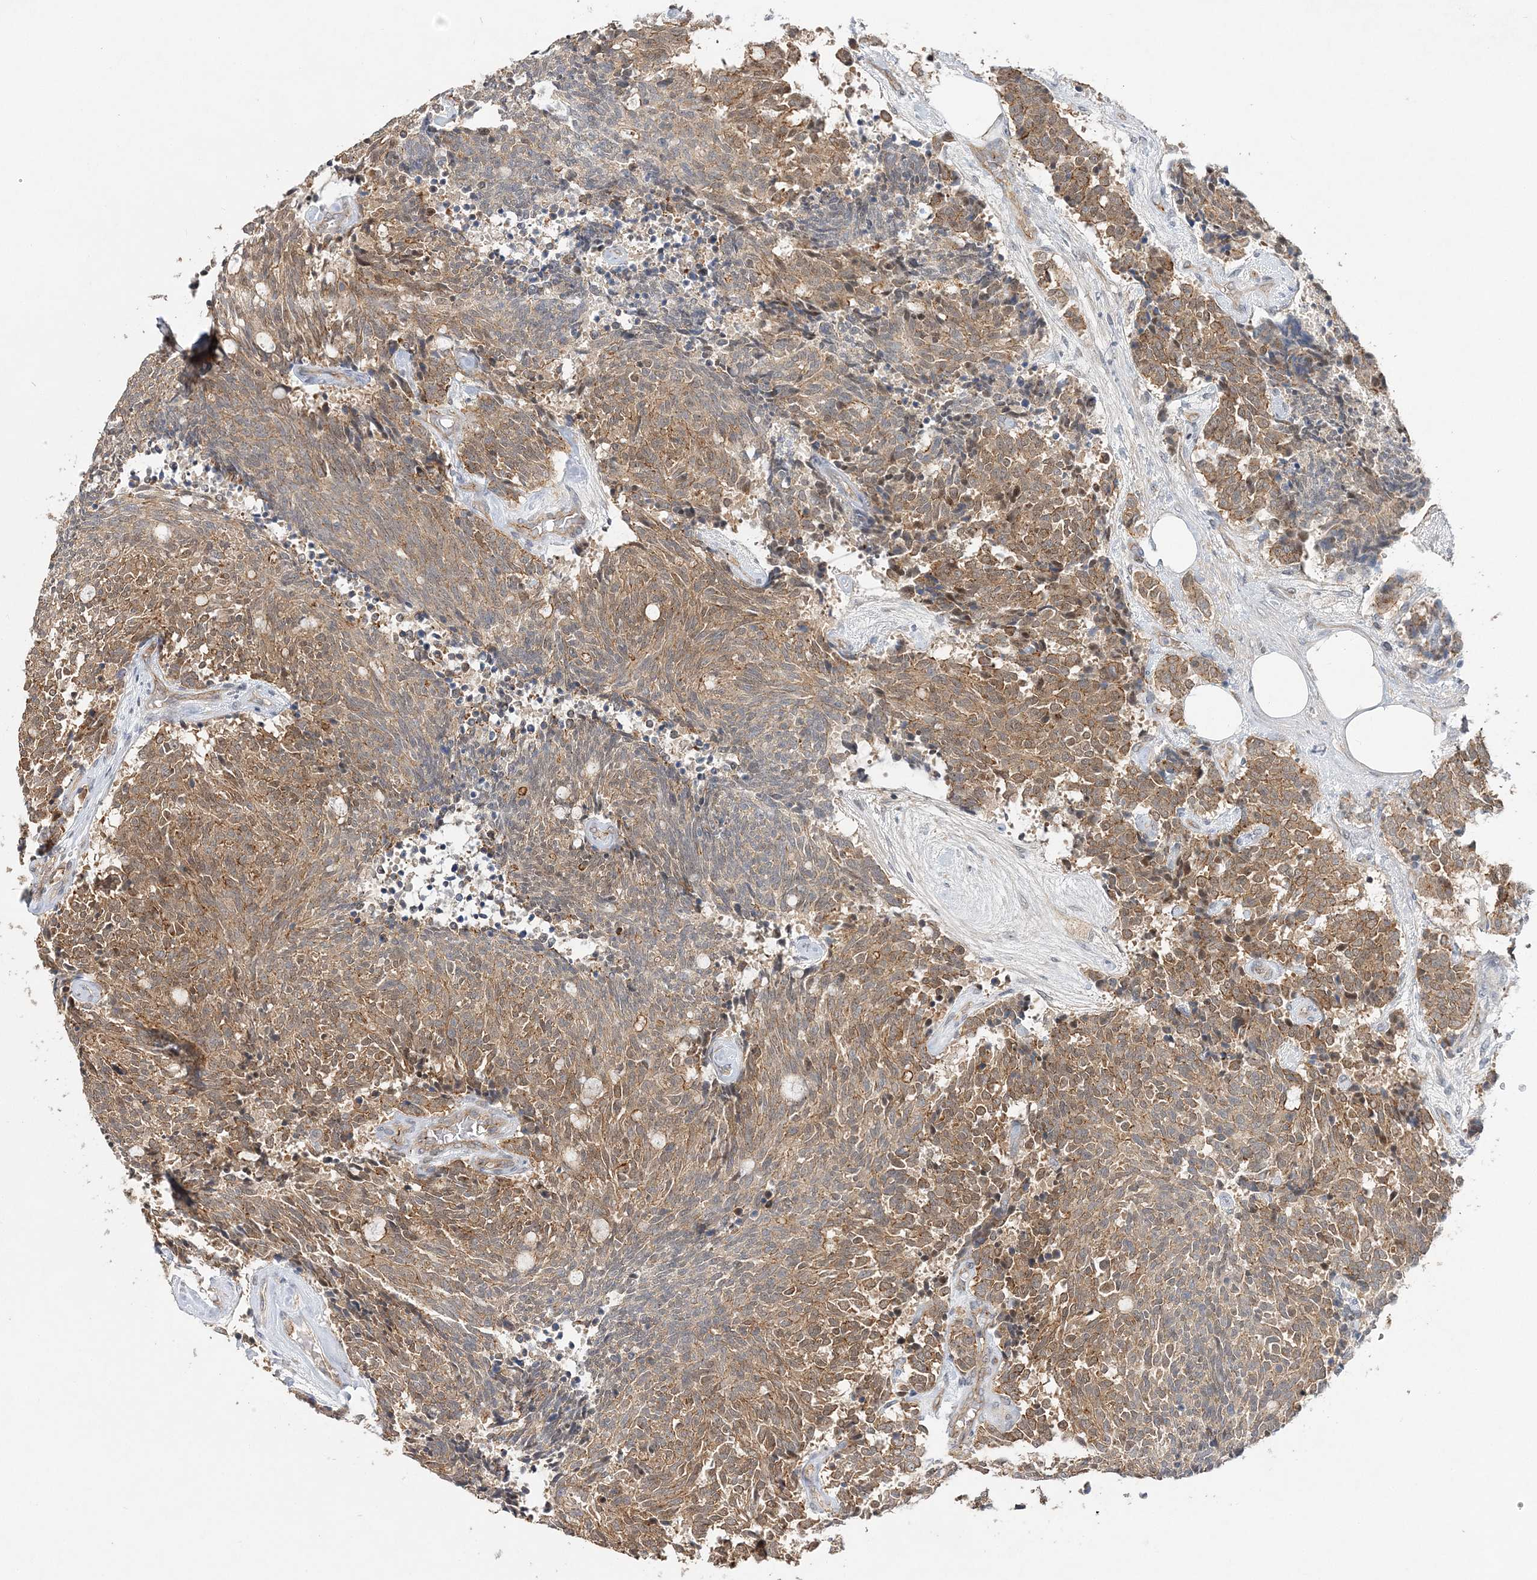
{"staining": {"intensity": "moderate", "quantity": ">75%", "location": "cytoplasmic/membranous"}, "tissue": "carcinoid", "cell_type": "Tumor cells", "image_type": "cancer", "snomed": [{"axis": "morphology", "description": "Carcinoid, malignant, NOS"}, {"axis": "topography", "description": "Pancreas"}], "caption": "Moderate cytoplasmic/membranous expression for a protein is appreciated in approximately >75% of tumor cells of carcinoid (malignant) using IHC.", "gene": "MAT2B", "patient": {"sex": "female", "age": 54}}